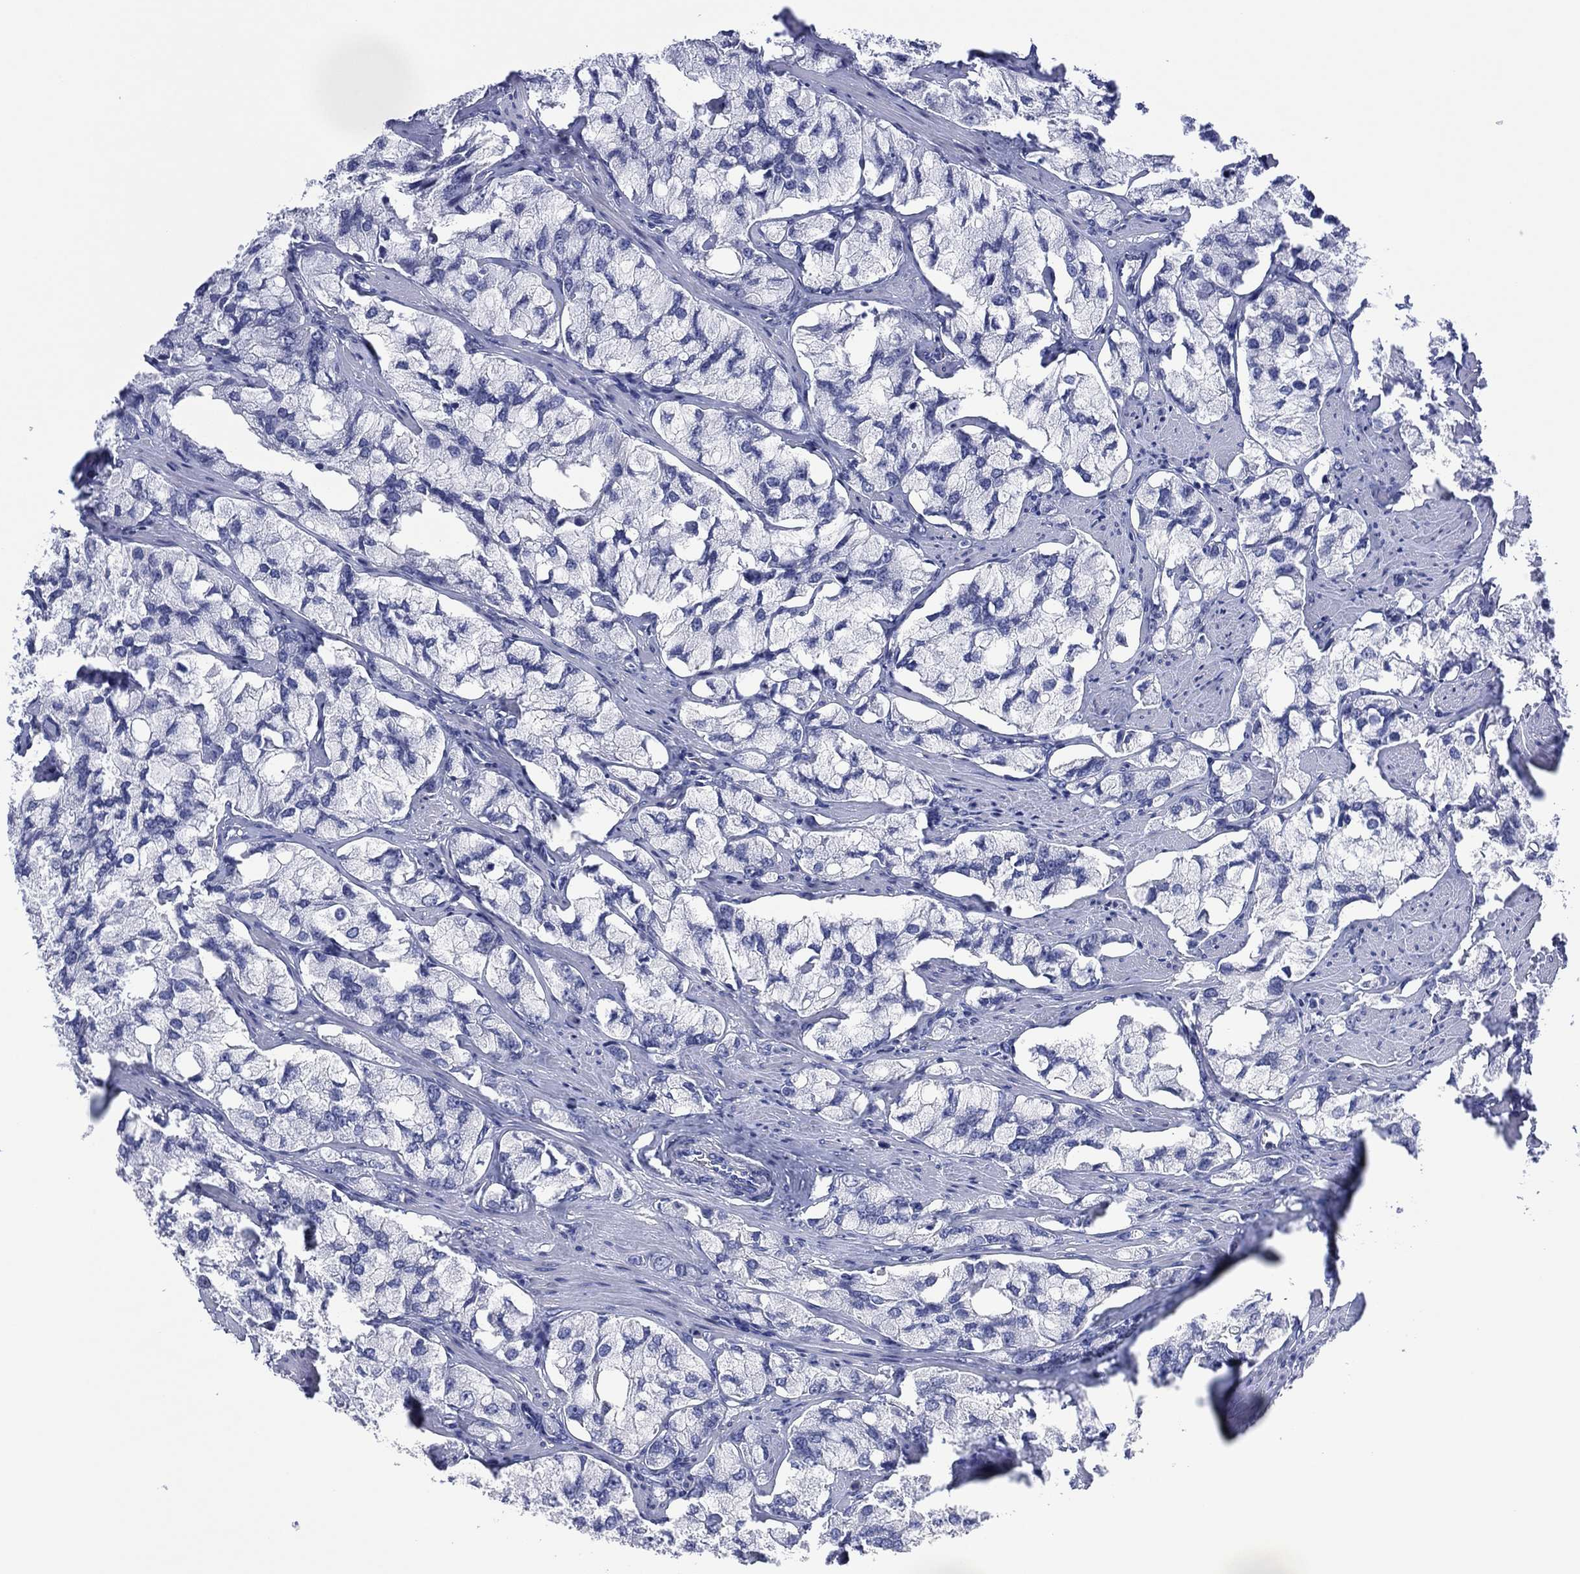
{"staining": {"intensity": "negative", "quantity": "none", "location": "none"}, "tissue": "prostate cancer", "cell_type": "Tumor cells", "image_type": "cancer", "snomed": [{"axis": "morphology", "description": "Adenocarcinoma, NOS"}, {"axis": "topography", "description": "Prostate and seminal vesicle, NOS"}, {"axis": "topography", "description": "Prostate"}], "caption": "A photomicrograph of human prostate cancer (adenocarcinoma) is negative for staining in tumor cells. (Brightfield microscopy of DAB IHC at high magnification).", "gene": "UTF1", "patient": {"sex": "male", "age": 64}}